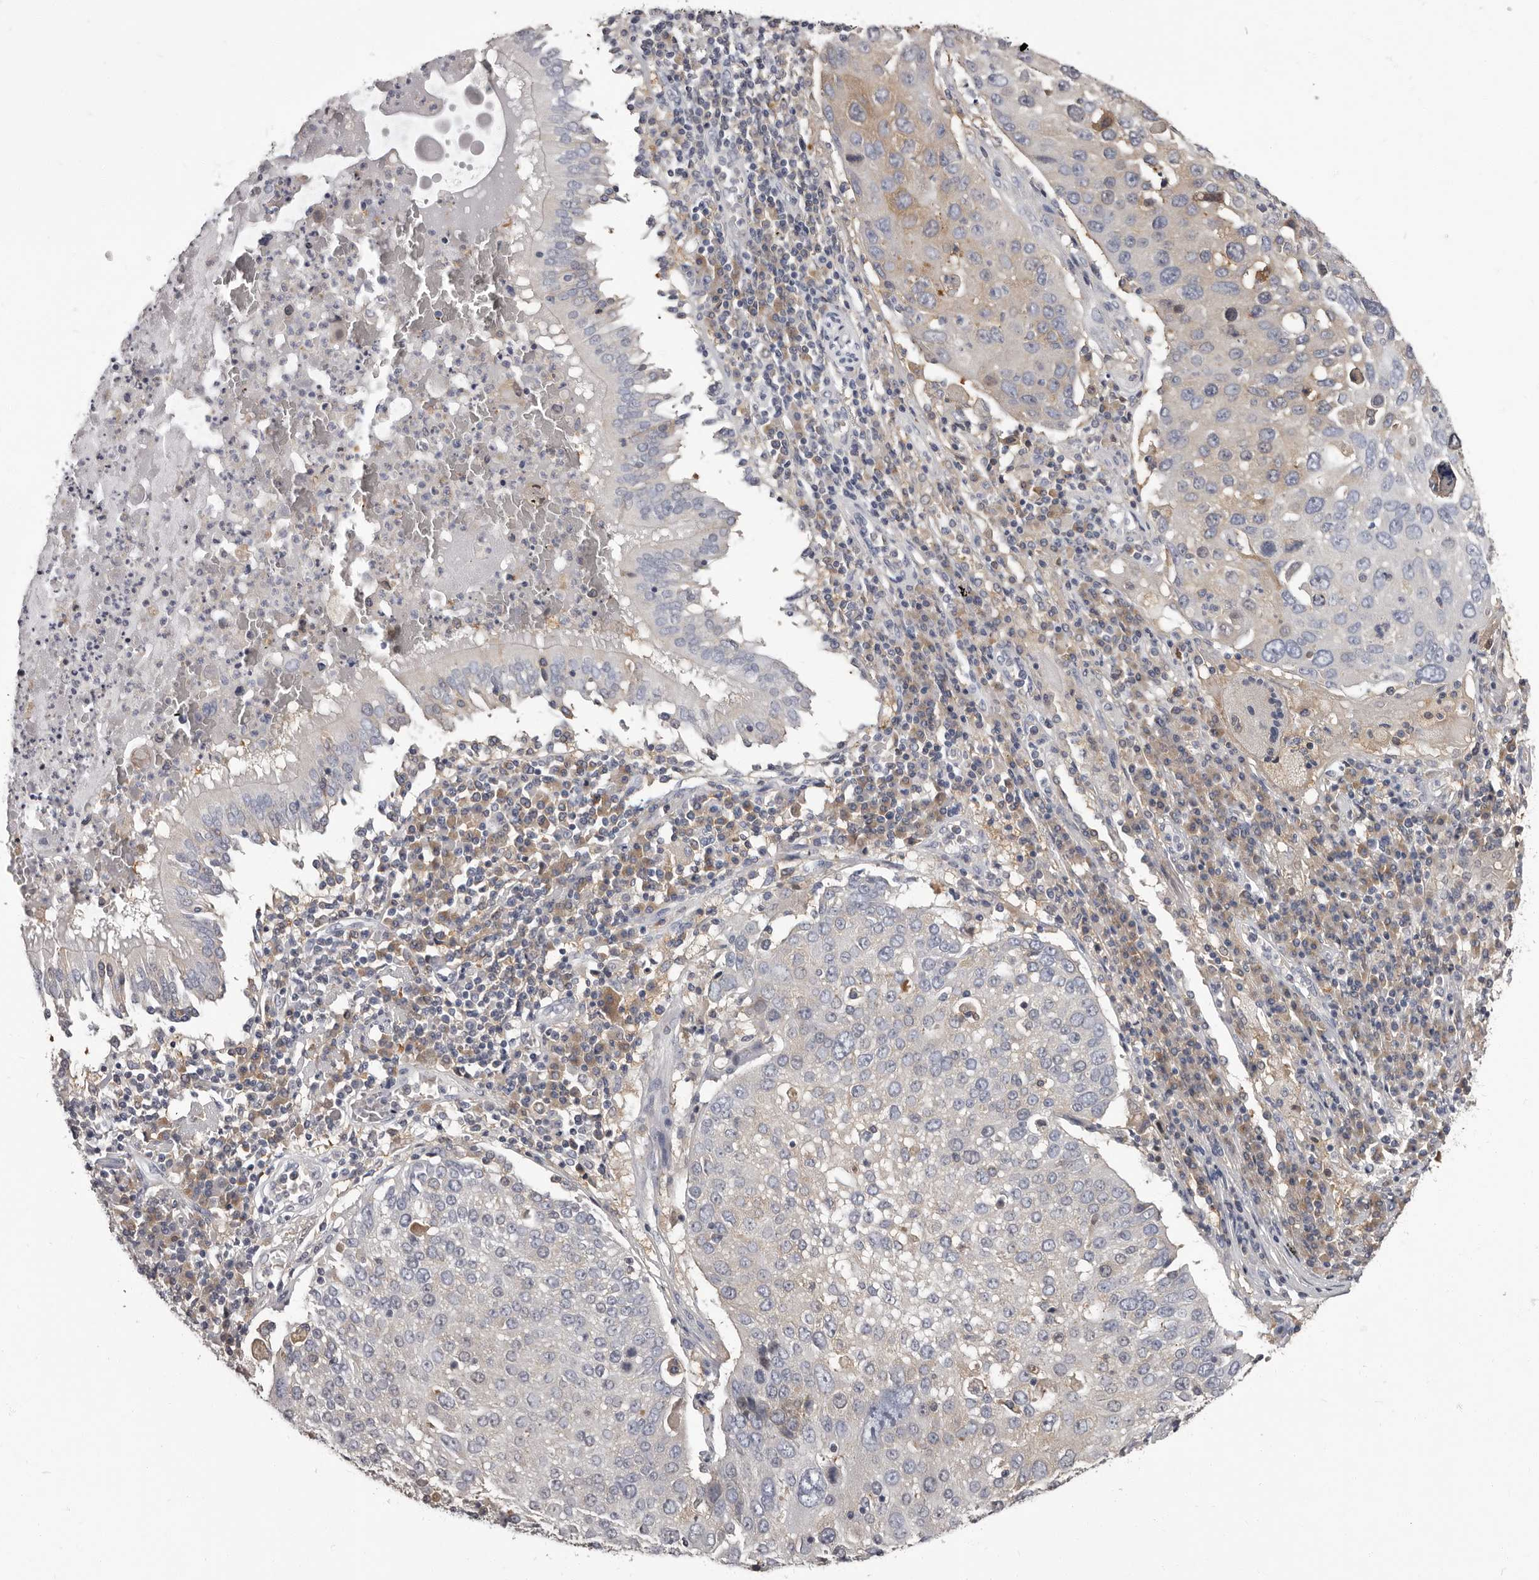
{"staining": {"intensity": "negative", "quantity": "none", "location": "none"}, "tissue": "lung cancer", "cell_type": "Tumor cells", "image_type": "cancer", "snomed": [{"axis": "morphology", "description": "Squamous cell carcinoma, NOS"}, {"axis": "topography", "description": "Lung"}], "caption": "A histopathology image of human lung cancer is negative for staining in tumor cells.", "gene": "APEH", "patient": {"sex": "male", "age": 65}}